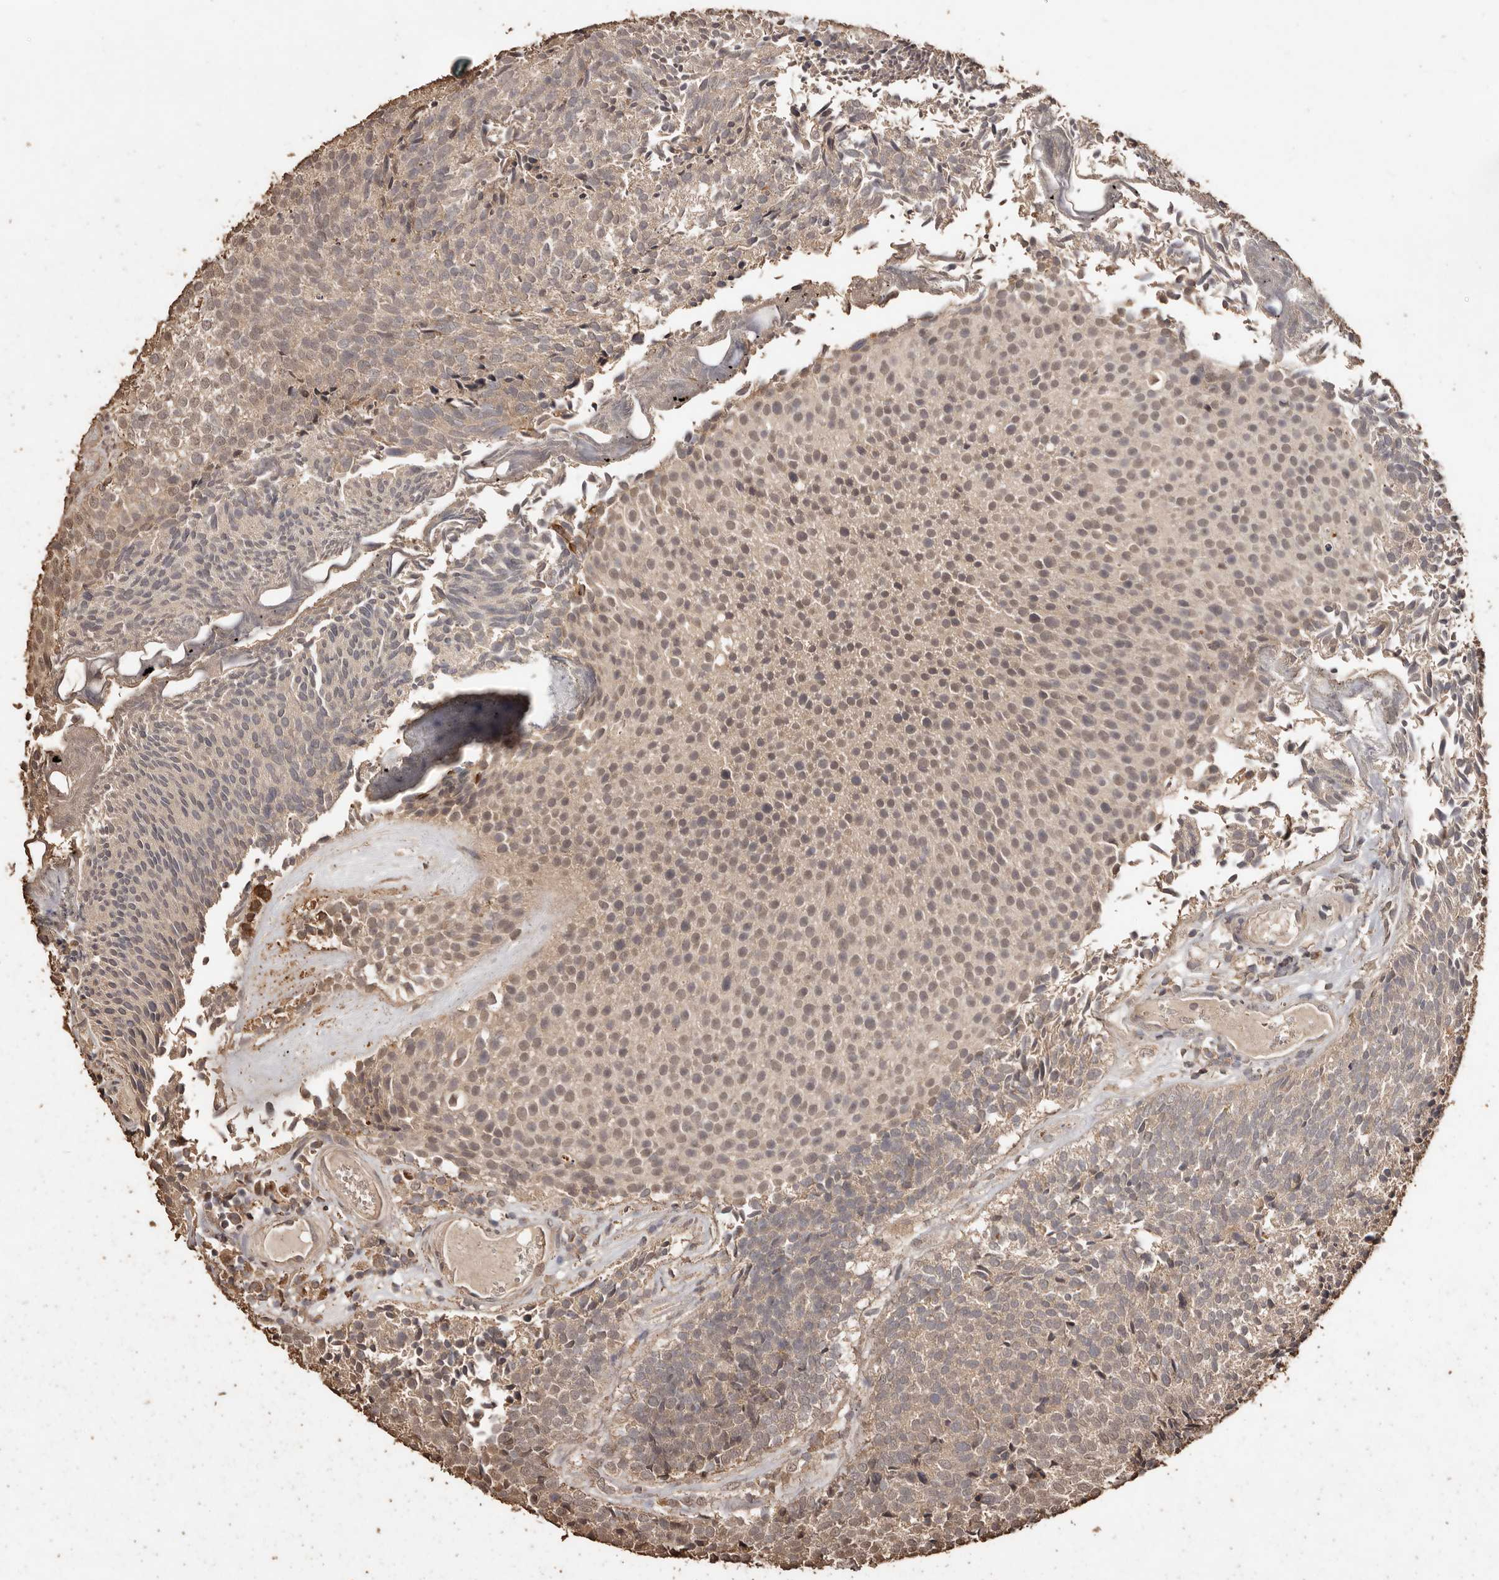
{"staining": {"intensity": "weak", "quantity": ">75%", "location": "cytoplasmic/membranous,nuclear"}, "tissue": "urothelial cancer", "cell_type": "Tumor cells", "image_type": "cancer", "snomed": [{"axis": "morphology", "description": "Urothelial carcinoma, Low grade"}, {"axis": "topography", "description": "Urinary bladder"}], "caption": "A brown stain highlights weak cytoplasmic/membranous and nuclear positivity of a protein in human urothelial cancer tumor cells.", "gene": "PKDCC", "patient": {"sex": "male", "age": 86}}